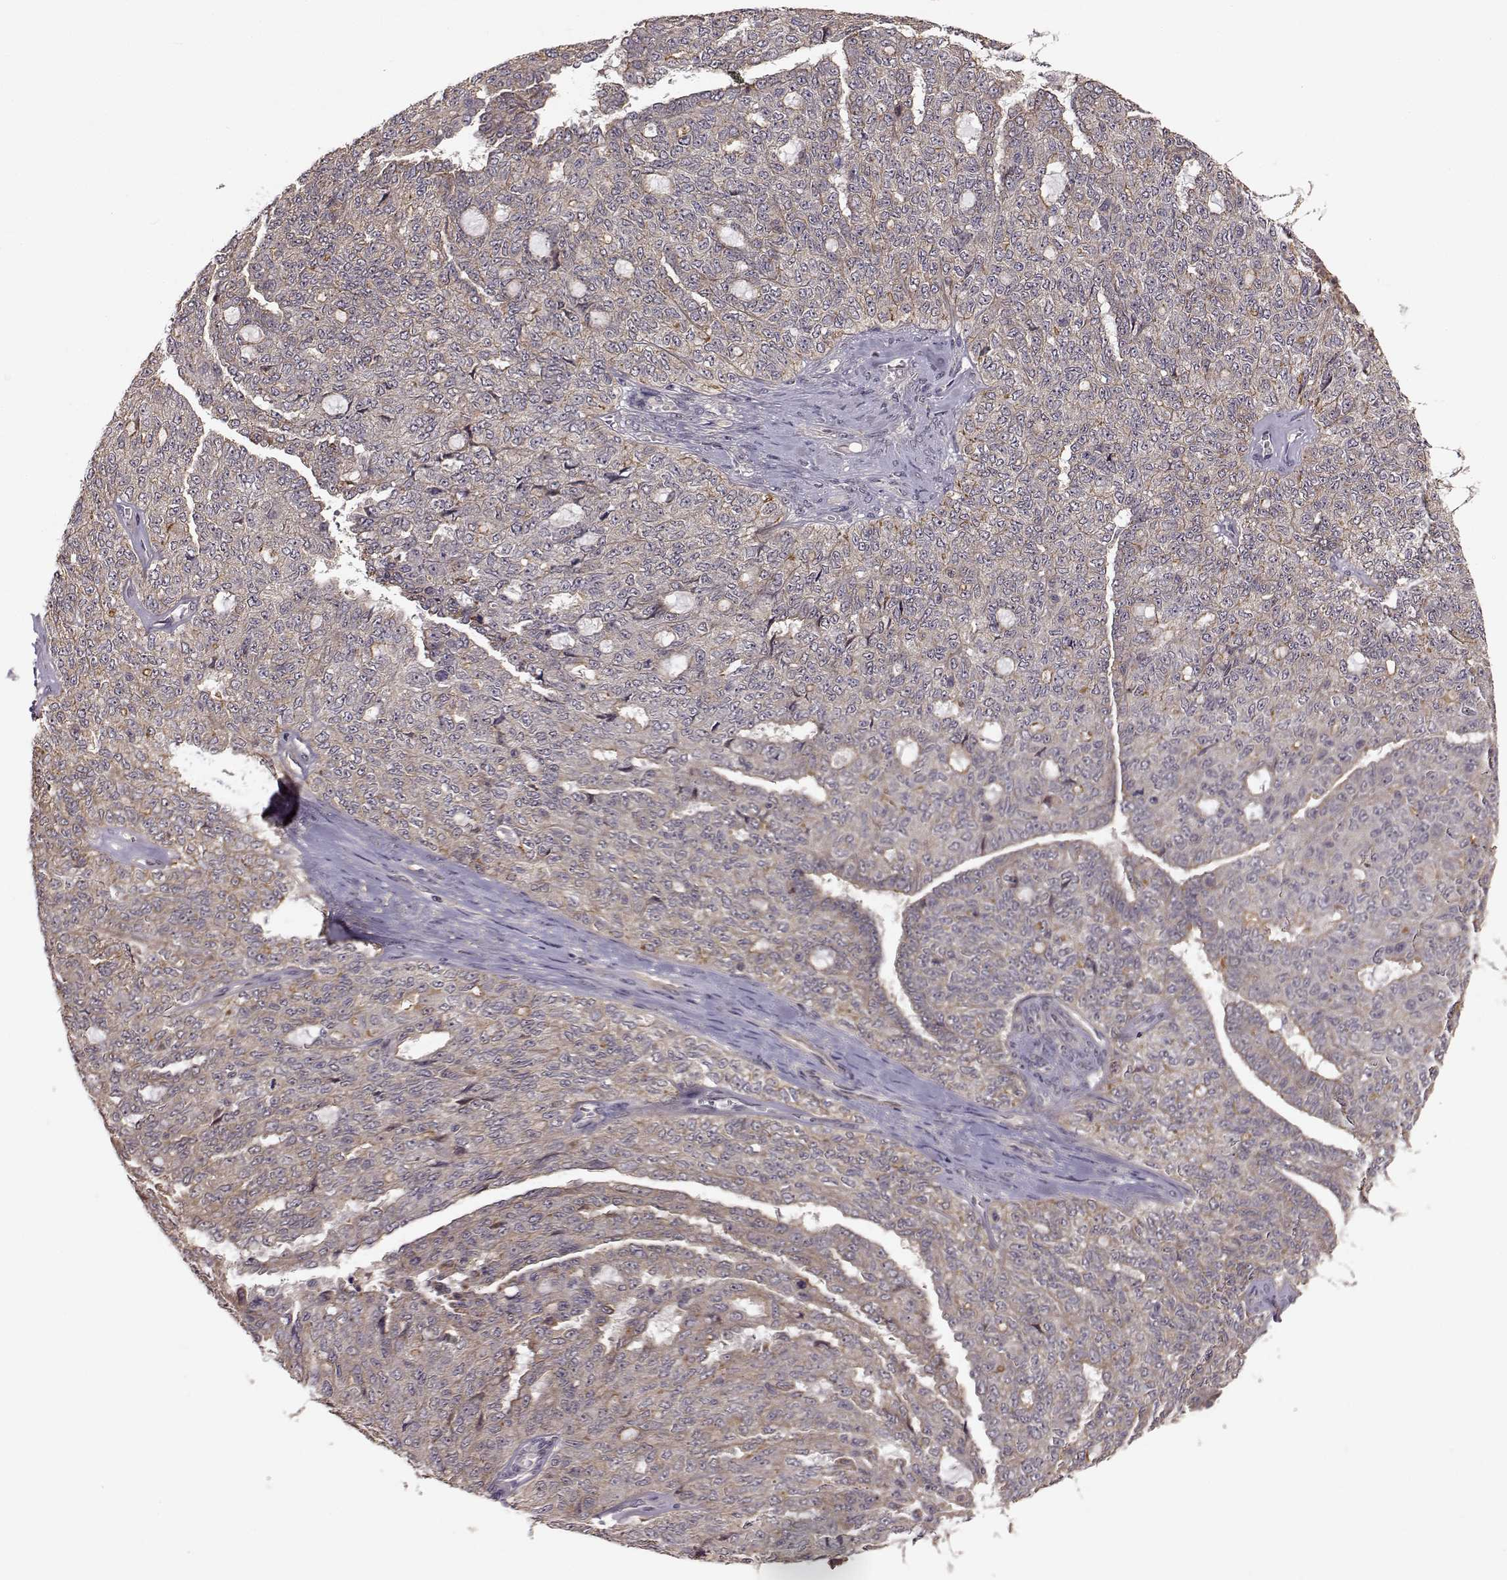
{"staining": {"intensity": "moderate", "quantity": "<25%", "location": "cytoplasmic/membranous"}, "tissue": "ovarian cancer", "cell_type": "Tumor cells", "image_type": "cancer", "snomed": [{"axis": "morphology", "description": "Cystadenocarcinoma, serous, NOS"}, {"axis": "topography", "description": "Ovary"}], "caption": "An image of human ovarian serous cystadenocarcinoma stained for a protein demonstrates moderate cytoplasmic/membranous brown staining in tumor cells. (DAB (3,3'-diaminobenzidine) = brown stain, brightfield microscopy at high magnification).", "gene": "PLEKHG3", "patient": {"sex": "female", "age": 71}}